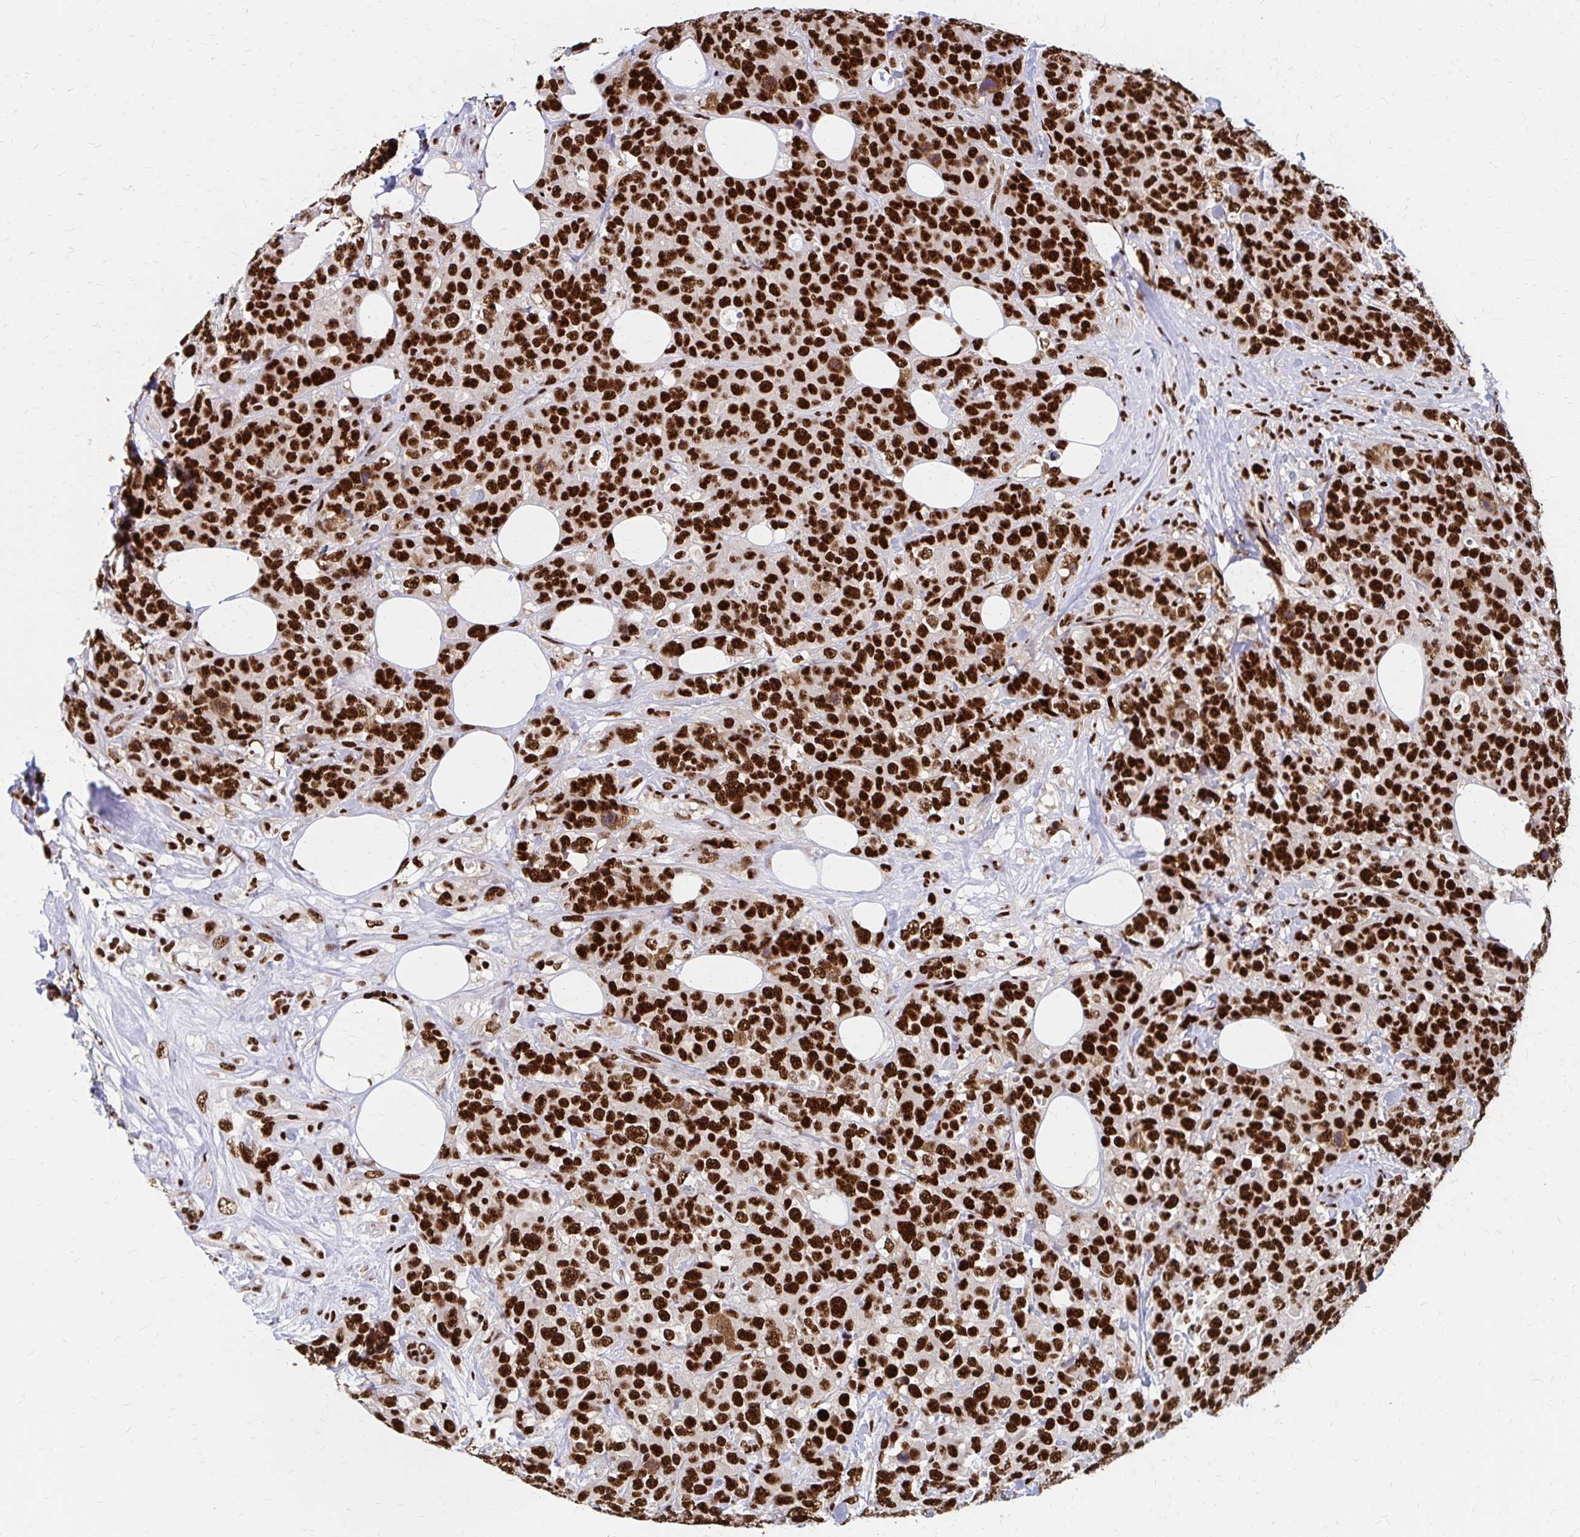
{"staining": {"intensity": "strong", "quantity": ">75%", "location": "nuclear"}, "tissue": "breast cancer", "cell_type": "Tumor cells", "image_type": "cancer", "snomed": [{"axis": "morphology", "description": "Lobular carcinoma"}, {"axis": "topography", "description": "Breast"}], "caption": "The image demonstrates staining of lobular carcinoma (breast), revealing strong nuclear protein positivity (brown color) within tumor cells.", "gene": "CNKSR3", "patient": {"sex": "female", "age": 59}}